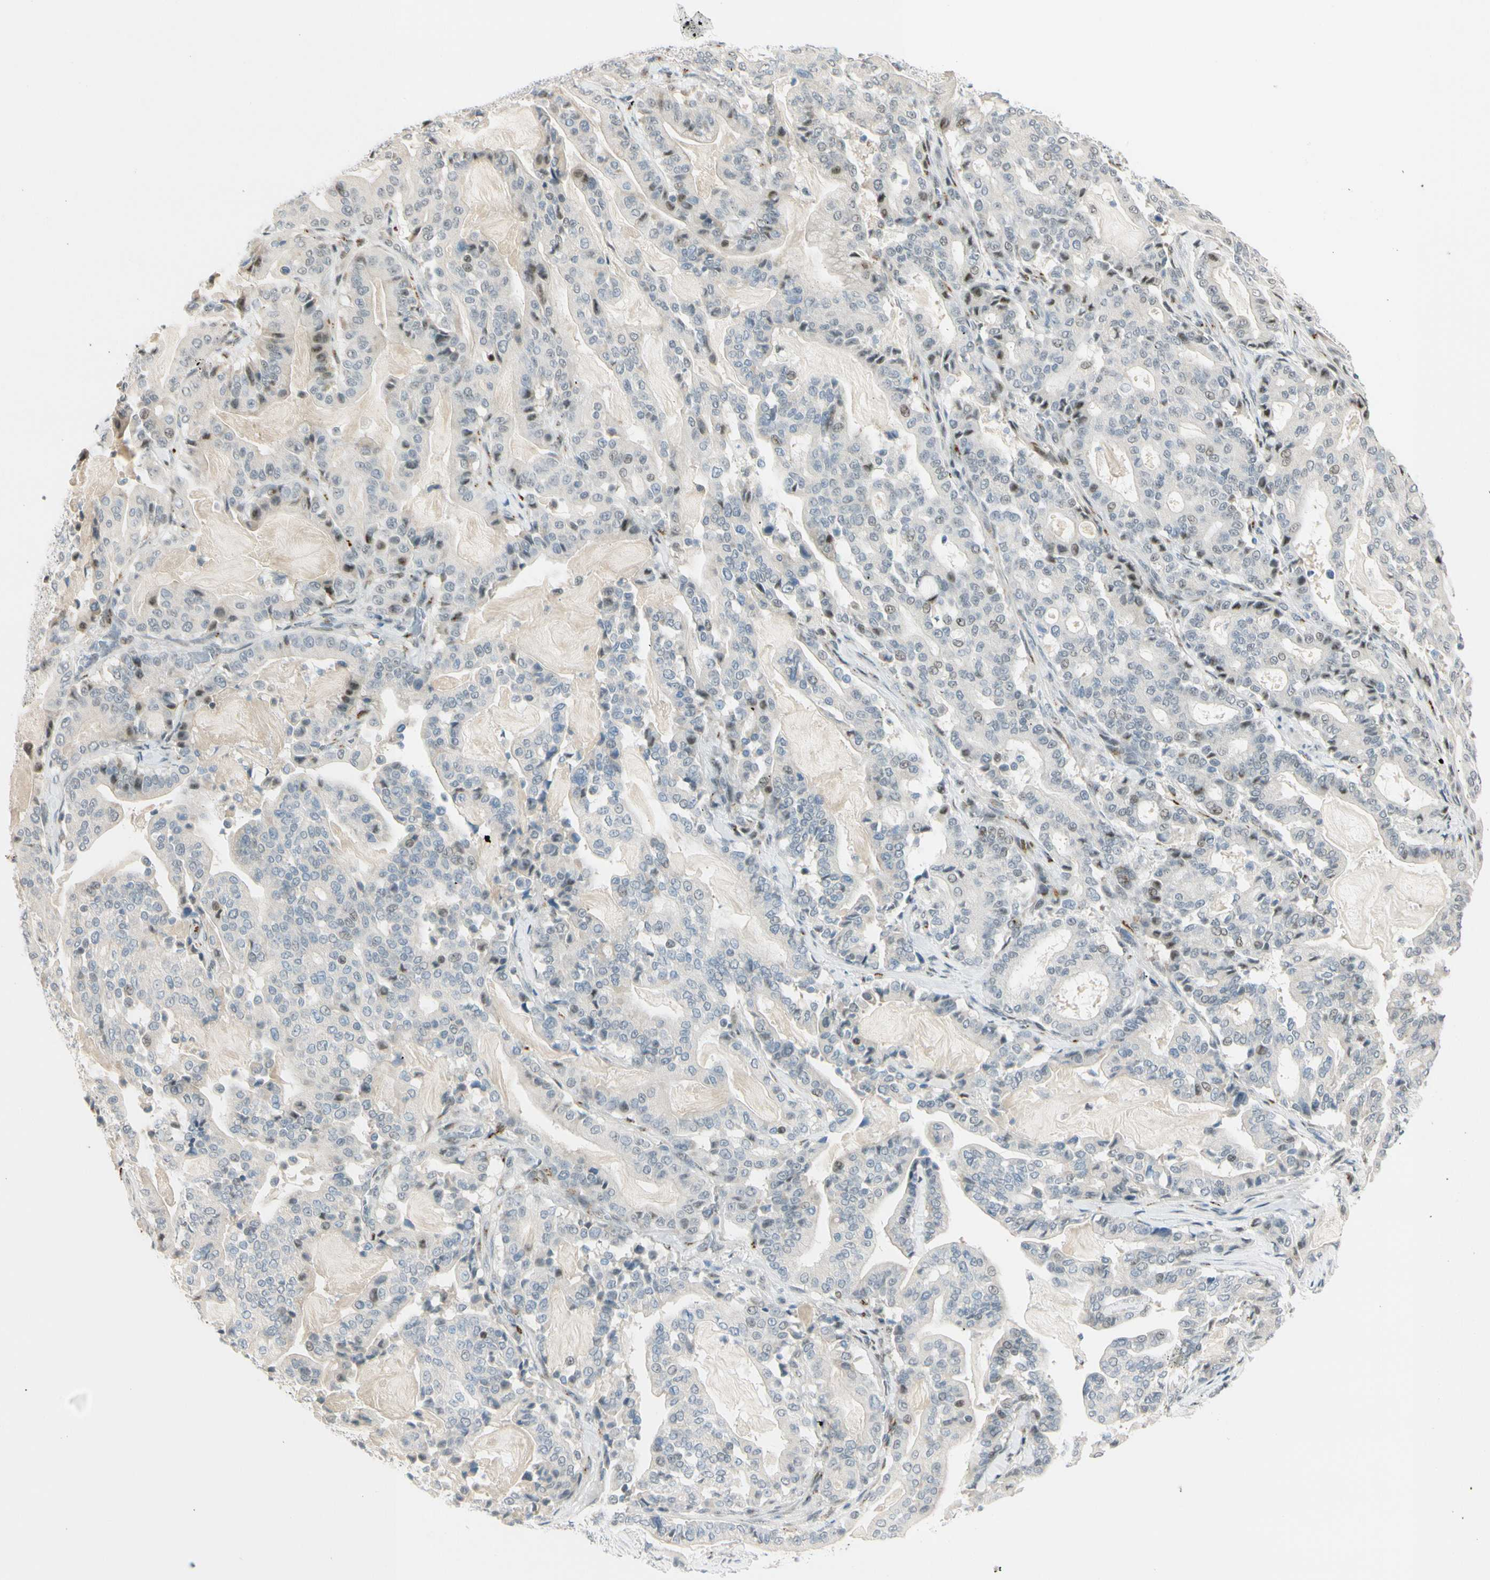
{"staining": {"intensity": "weak", "quantity": "<25%", "location": "nuclear"}, "tissue": "pancreatic cancer", "cell_type": "Tumor cells", "image_type": "cancer", "snomed": [{"axis": "morphology", "description": "Adenocarcinoma, NOS"}, {"axis": "topography", "description": "Pancreas"}], "caption": "Image shows no protein positivity in tumor cells of adenocarcinoma (pancreatic) tissue.", "gene": "B4GALNT1", "patient": {"sex": "male", "age": 63}}